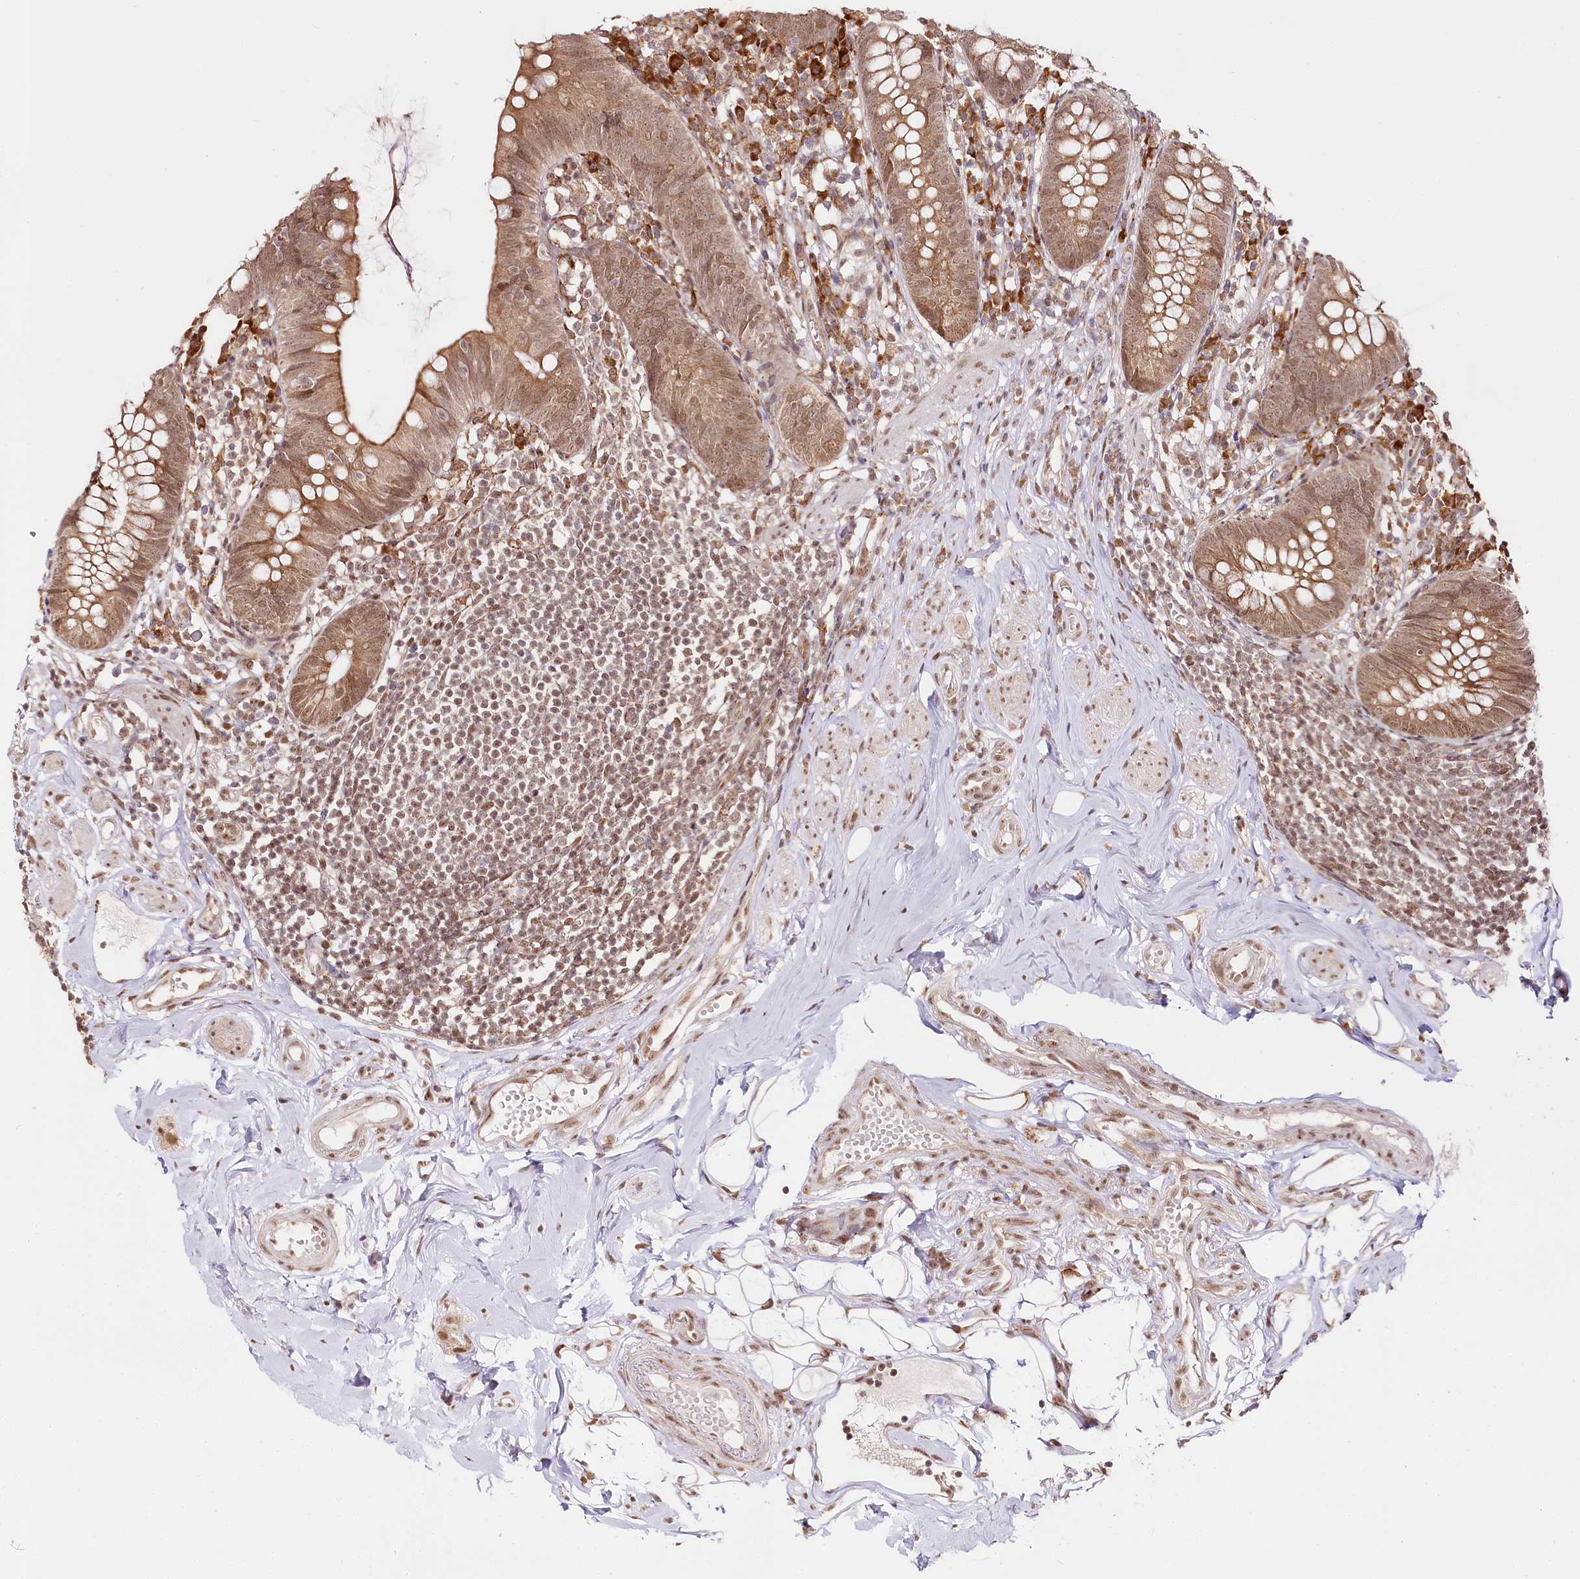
{"staining": {"intensity": "moderate", "quantity": ">75%", "location": "cytoplasmic/membranous,nuclear"}, "tissue": "appendix", "cell_type": "Glandular cells", "image_type": "normal", "snomed": [{"axis": "morphology", "description": "Normal tissue, NOS"}, {"axis": "topography", "description": "Appendix"}], "caption": "A high-resolution histopathology image shows IHC staining of benign appendix, which displays moderate cytoplasmic/membranous,nuclear expression in approximately >75% of glandular cells.", "gene": "CNPY2", "patient": {"sex": "female", "age": 62}}